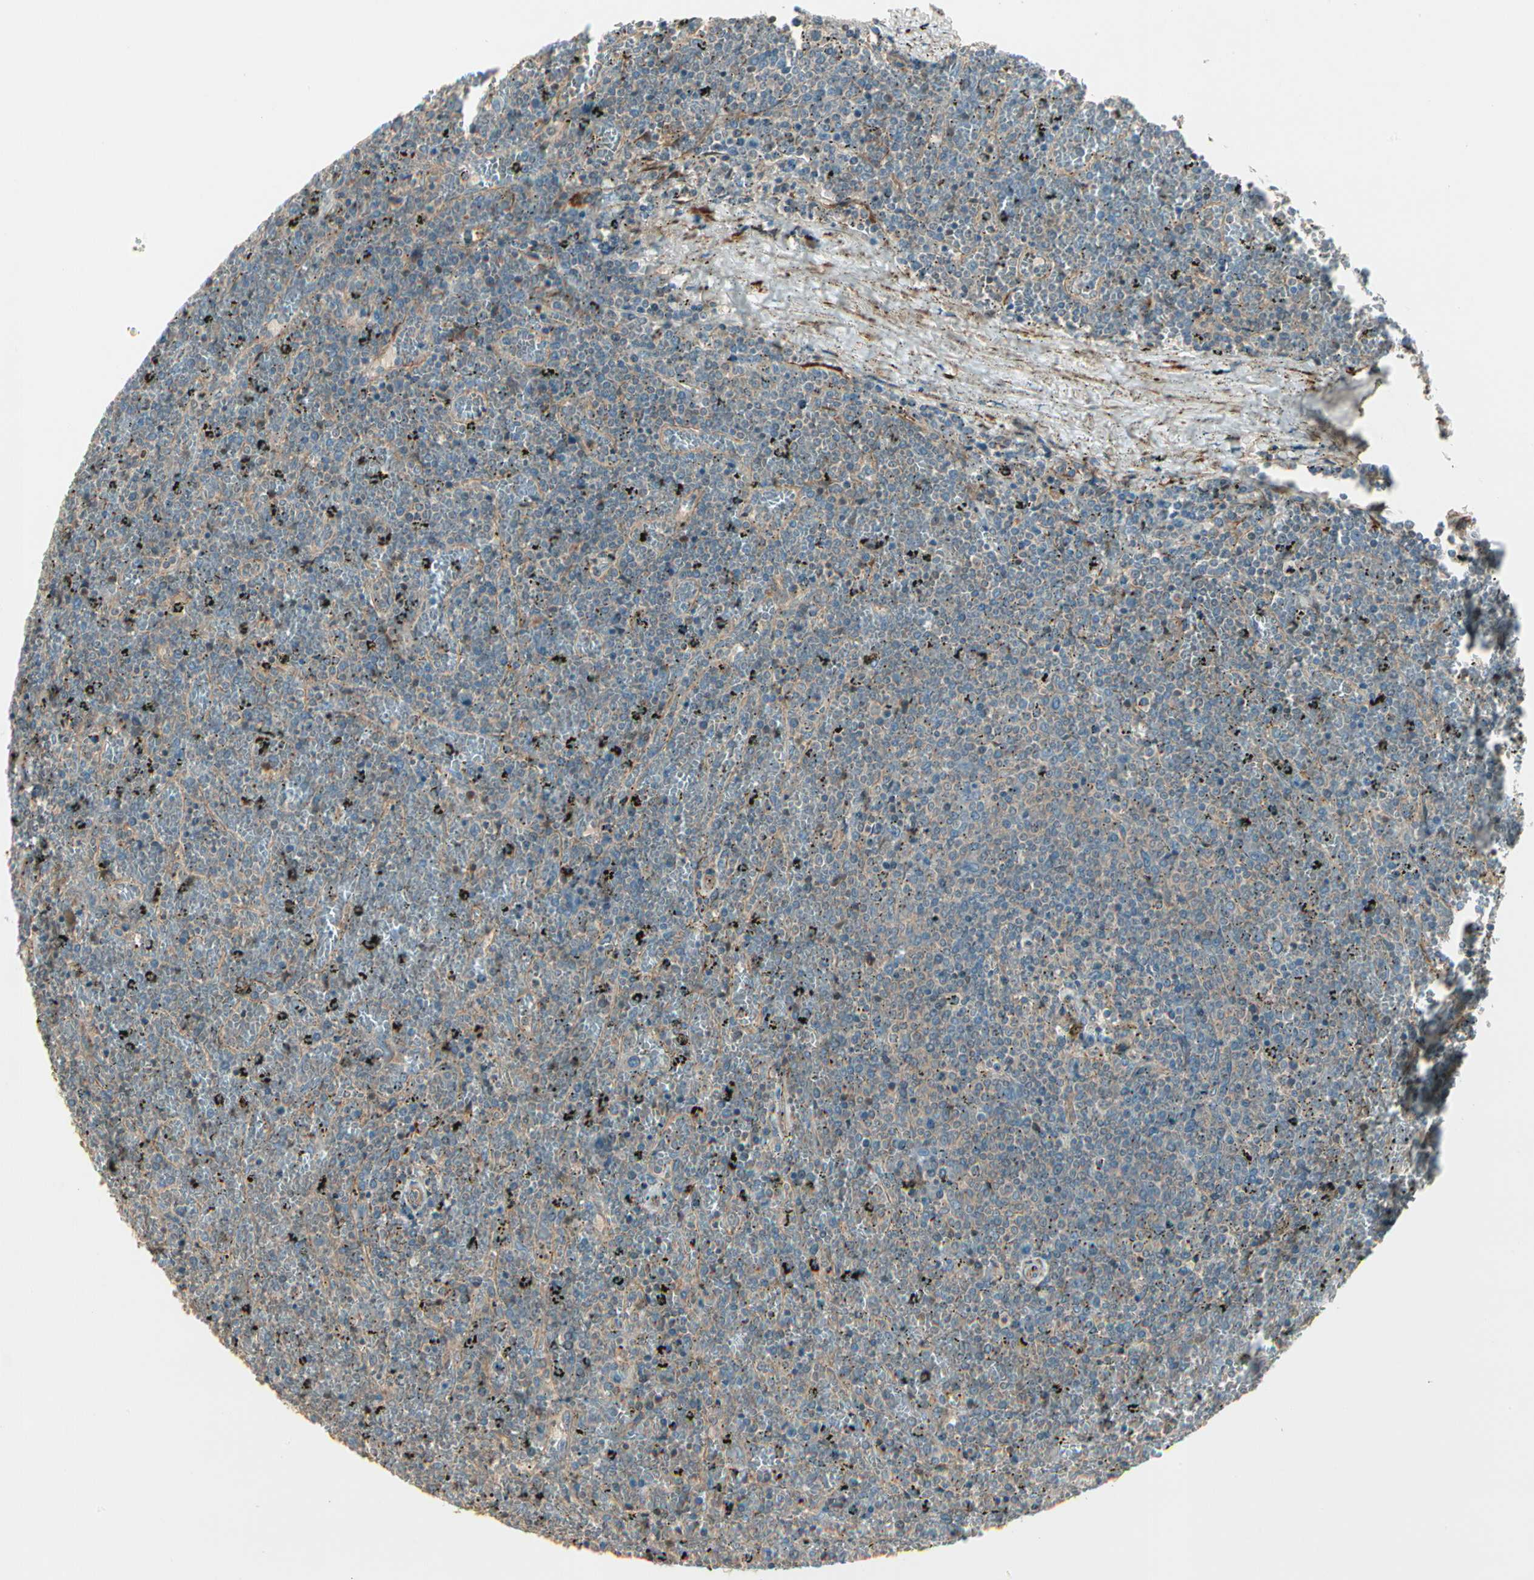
{"staining": {"intensity": "negative", "quantity": "none", "location": "none"}, "tissue": "lymphoma", "cell_type": "Tumor cells", "image_type": "cancer", "snomed": [{"axis": "morphology", "description": "Malignant lymphoma, non-Hodgkin's type, Low grade"}, {"axis": "topography", "description": "Spleen"}], "caption": "IHC of human lymphoma displays no staining in tumor cells.", "gene": "ACVR1", "patient": {"sex": "female", "age": 77}}